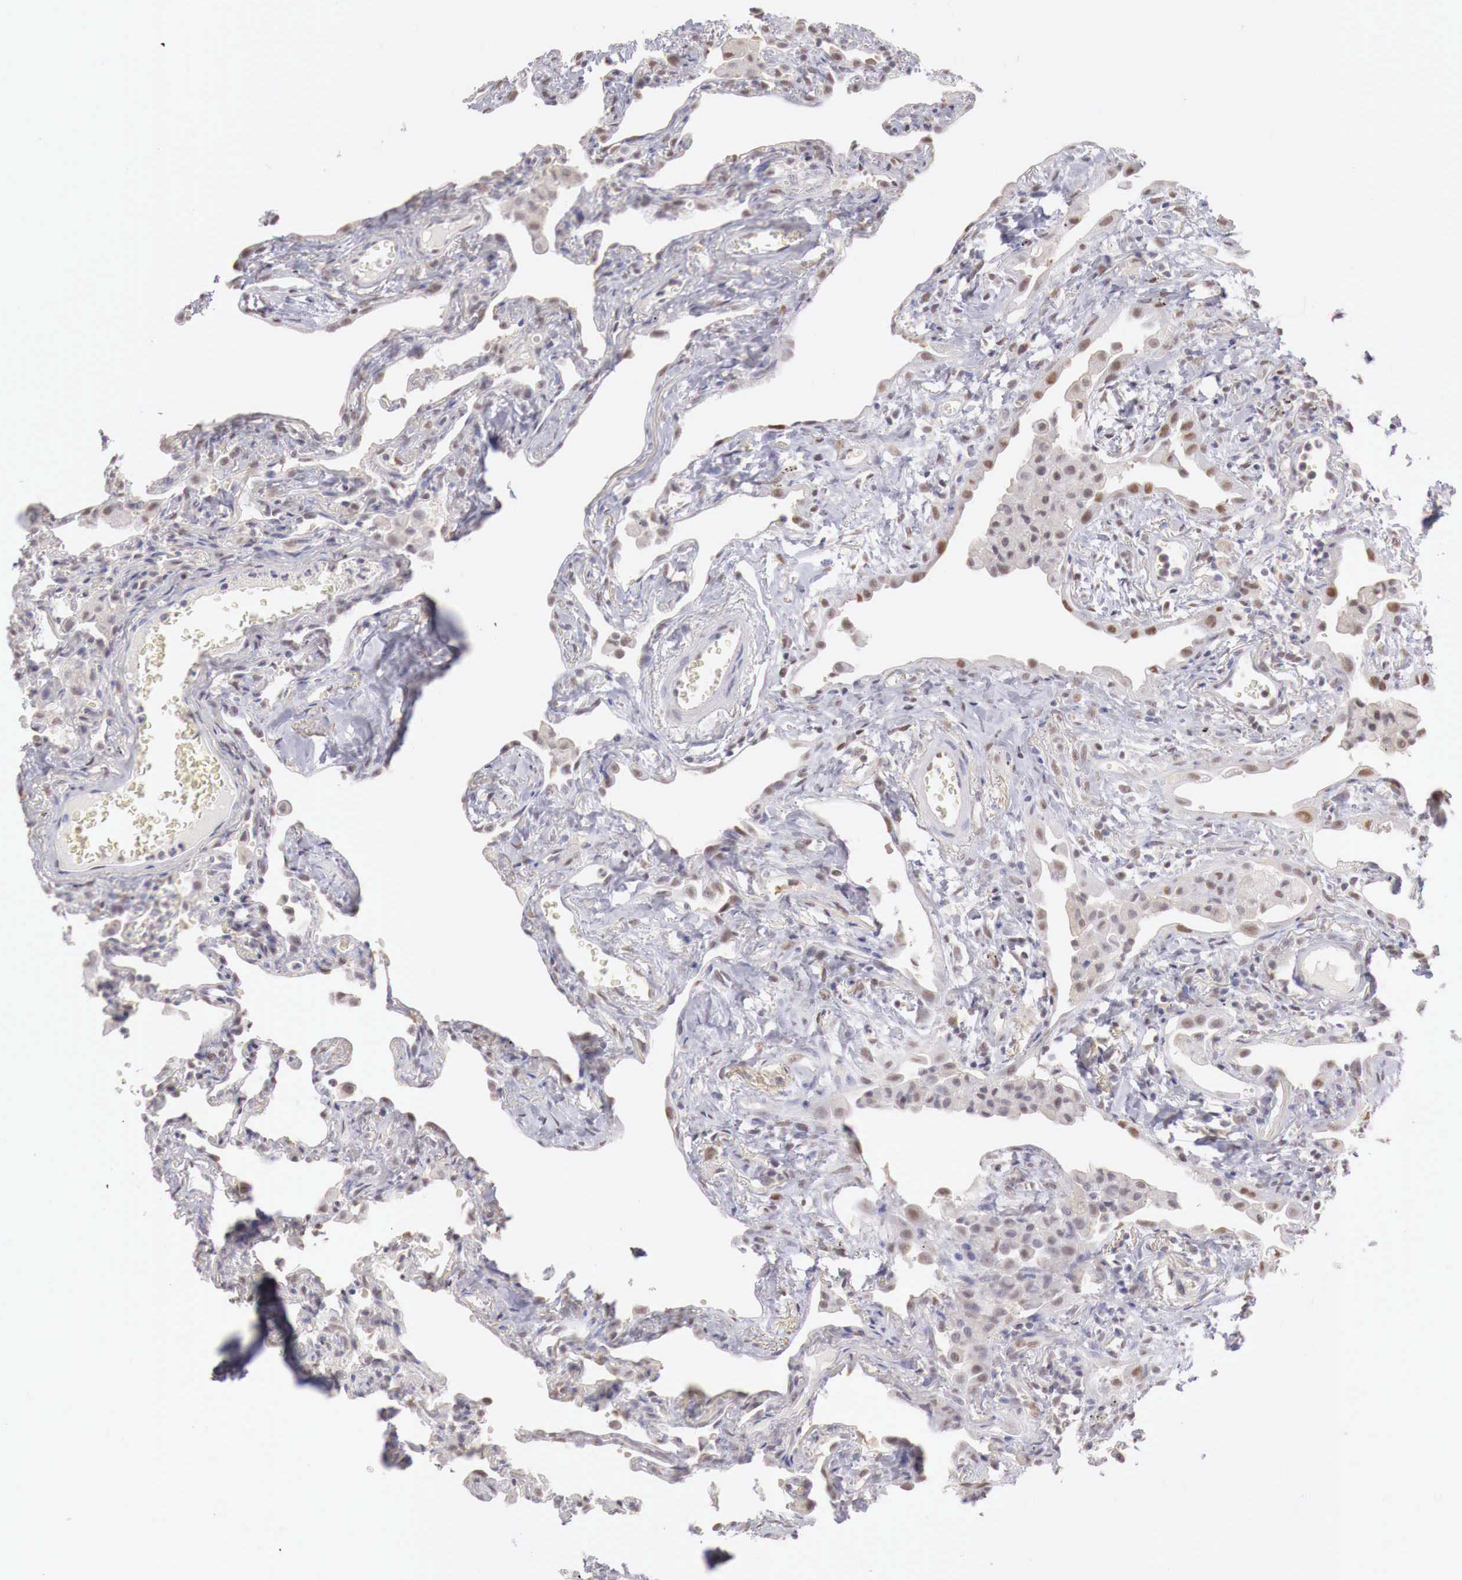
{"staining": {"intensity": "weak", "quantity": "<25%", "location": "nuclear"}, "tissue": "lung", "cell_type": "Alveolar cells", "image_type": "normal", "snomed": [{"axis": "morphology", "description": "Normal tissue, NOS"}, {"axis": "topography", "description": "Lung"}], "caption": "The image displays no significant positivity in alveolar cells of lung.", "gene": "UBA1", "patient": {"sex": "male", "age": 73}}